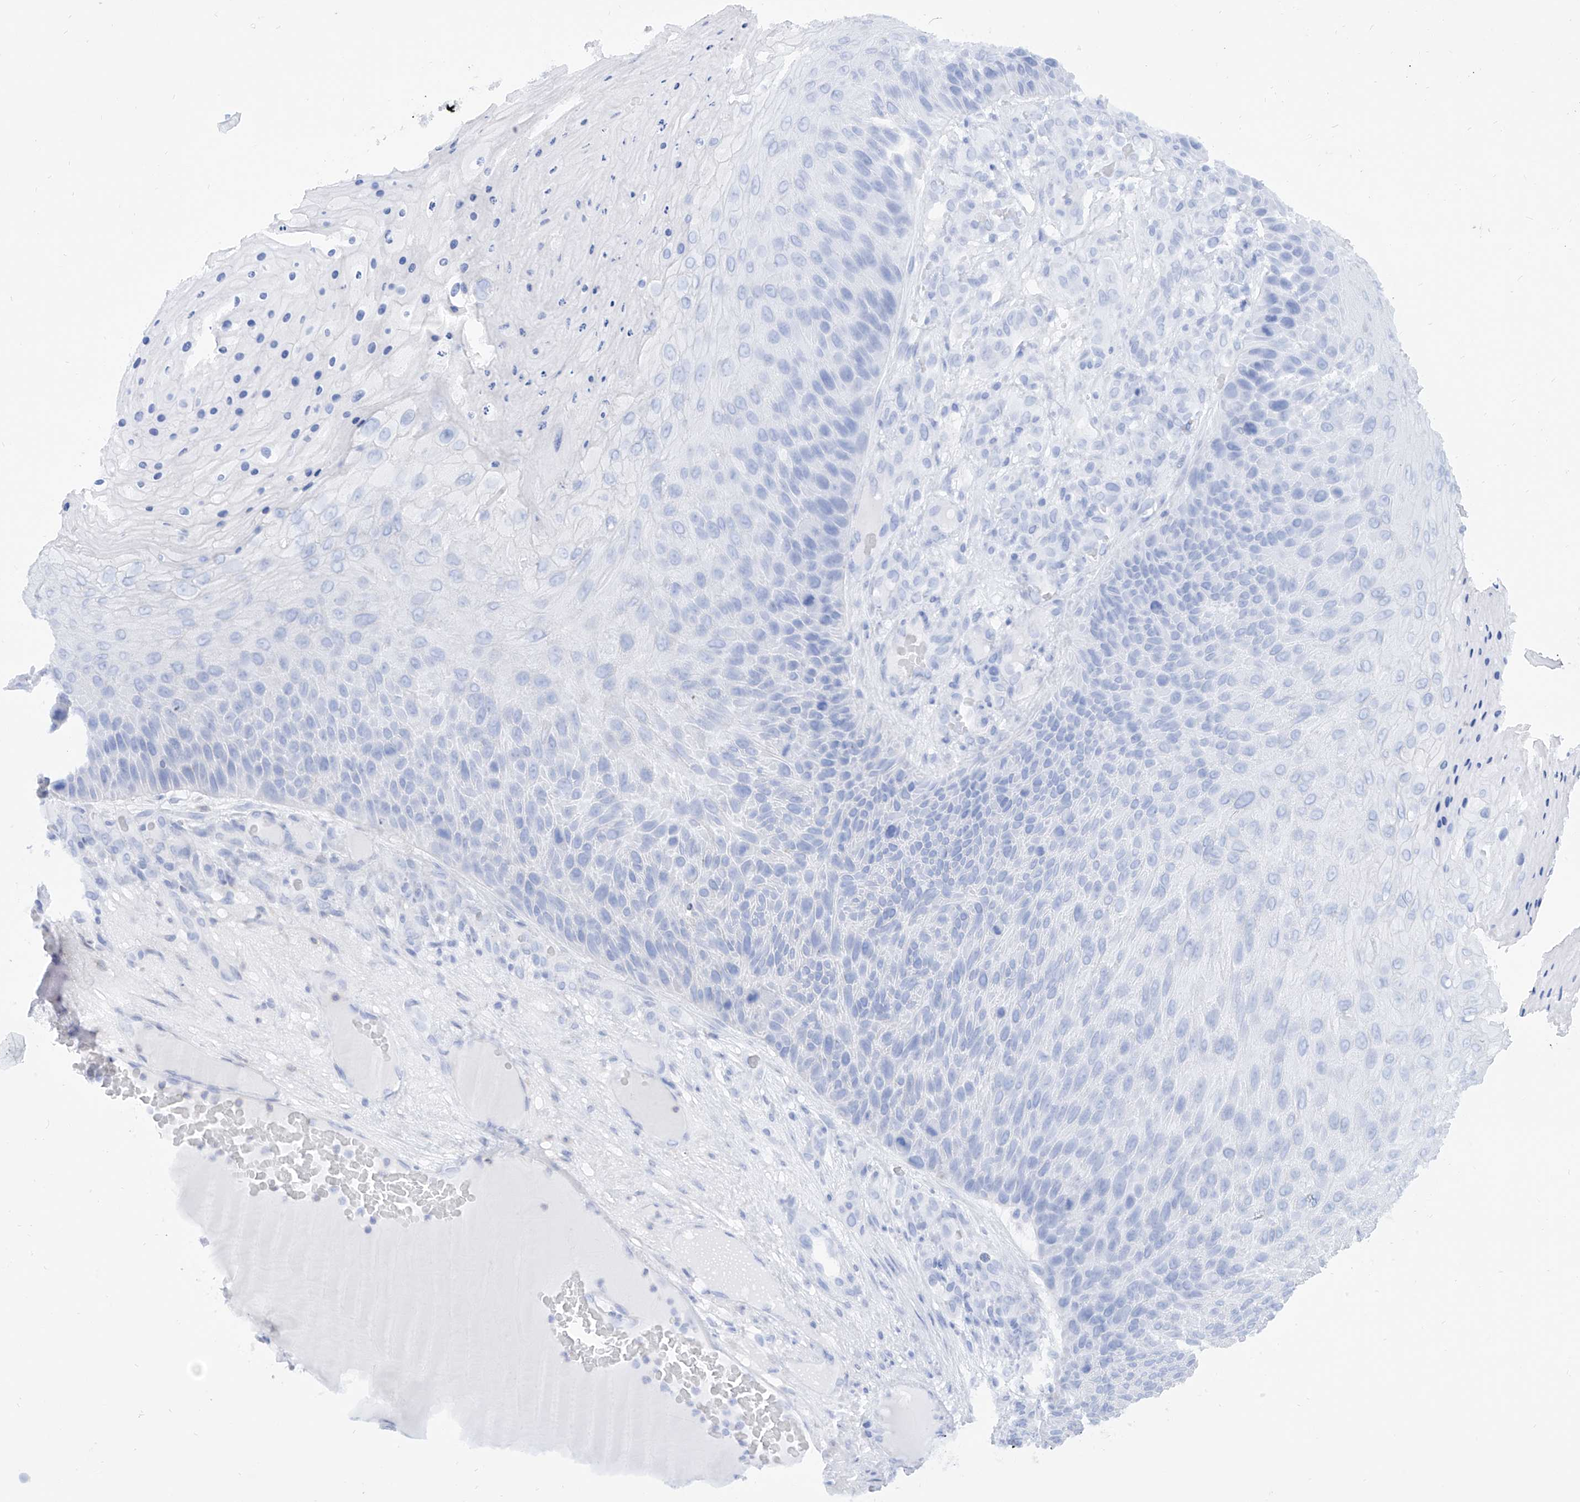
{"staining": {"intensity": "negative", "quantity": "none", "location": "none"}, "tissue": "skin cancer", "cell_type": "Tumor cells", "image_type": "cancer", "snomed": [{"axis": "morphology", "description": "Squamous cell carcinoma, NOS"}, {"axis": "topography", "description": "Skin"}], "caption": "Skin cancer (squamous cell carcinoma) stained for a protein using immunohistochemistry (IHC) demonstrates no positivity tumor cells.", "gene": "PDXK", "patient": {"sex": "female", "age": 88}}